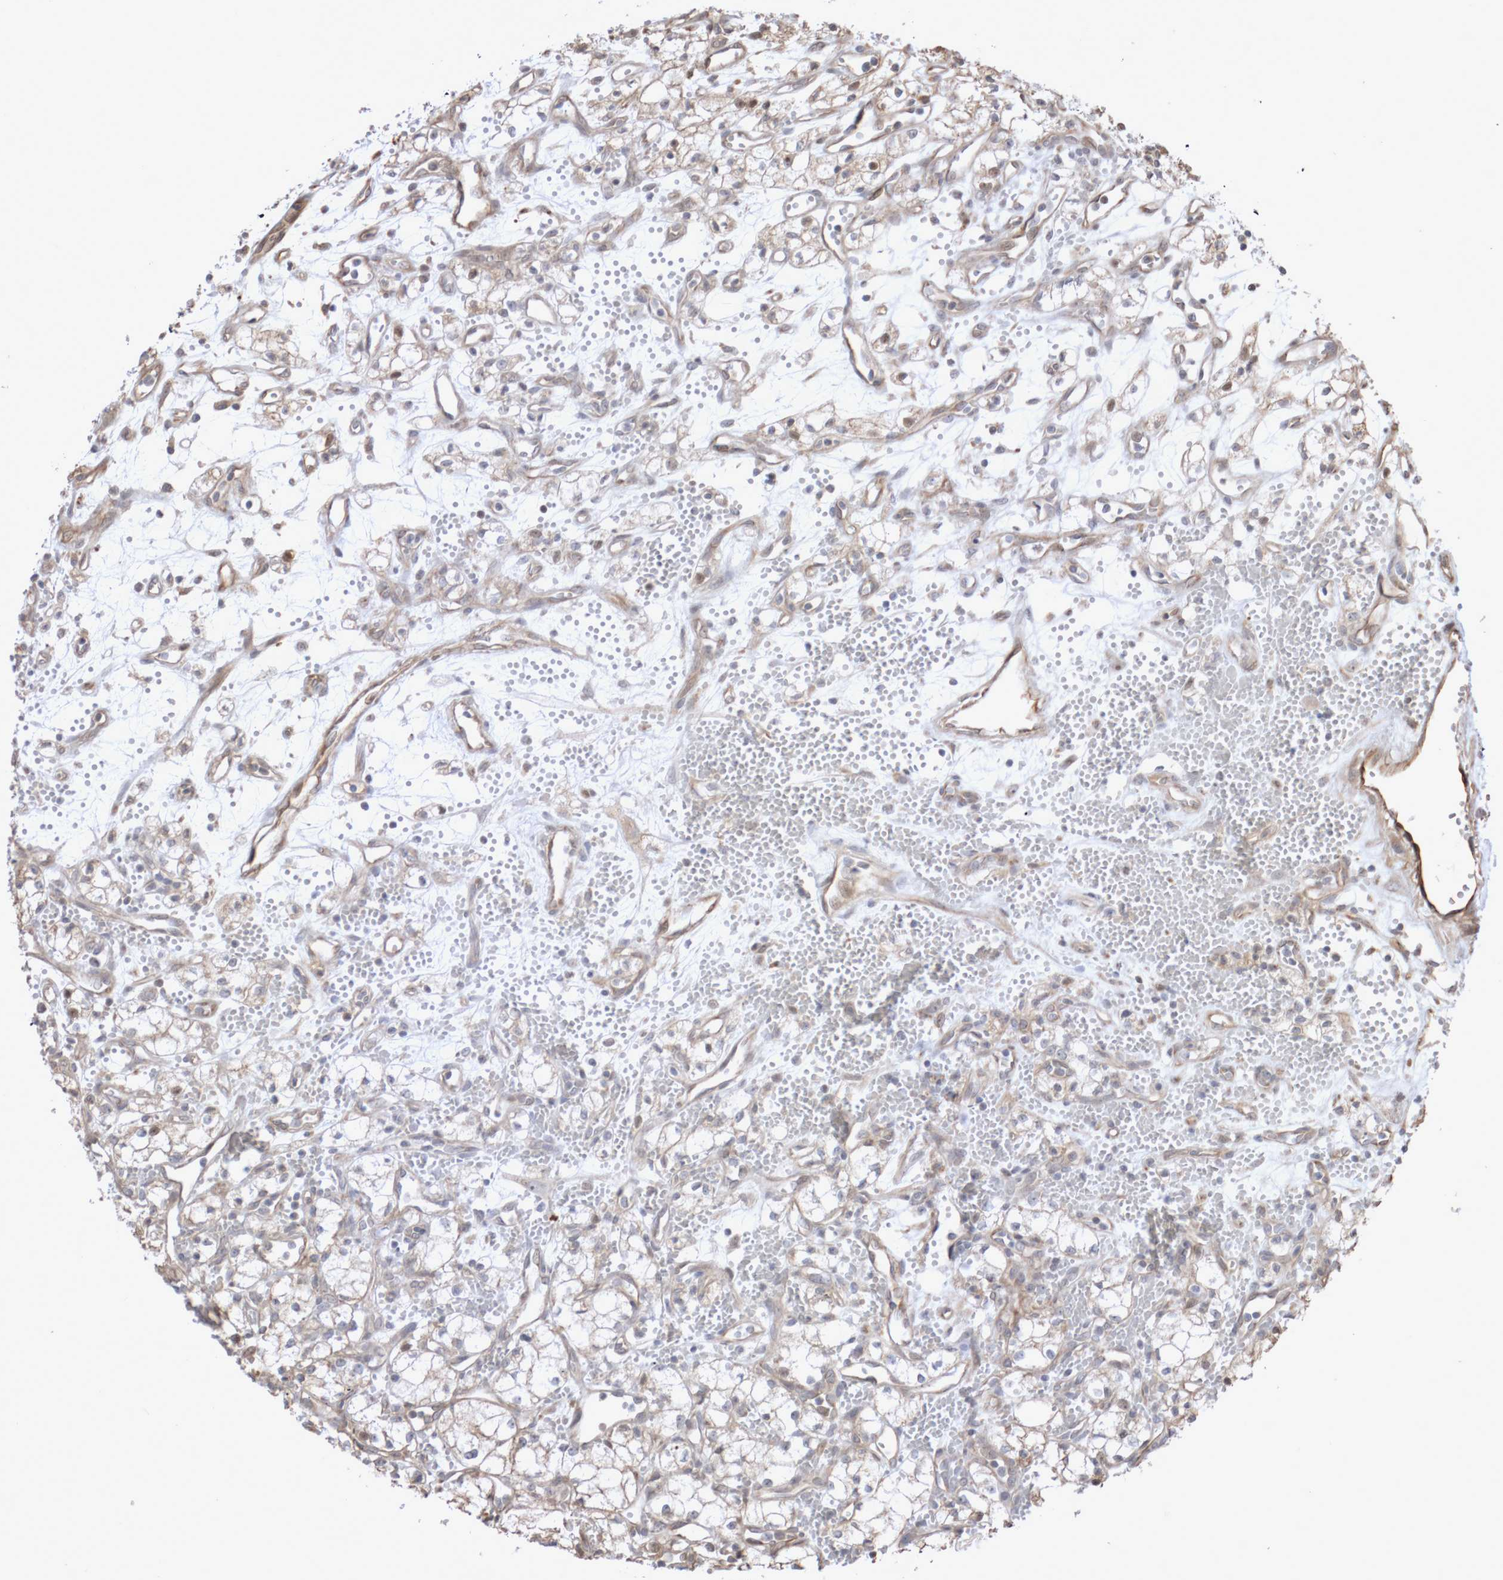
{"staining": {"intensity": "negative", "quantity": "none", "location": "none"}, "tissue": "renal cancer", "cell_type": "Tumor cells", "image_type": "cancer", "snomed": [{"axis": "morphology", "description": "Adenocarcinoma, NOS"}, {"axis": "topography", "description": "Kidney"}], "caption": "A high-resolution micrograph shows IHC staining of renal cancer (adenocarcinoma), which exhibits no significant staining in tumor cells.", "gene": "DPH7", "patient": {"sex": "male", "age": 59}}